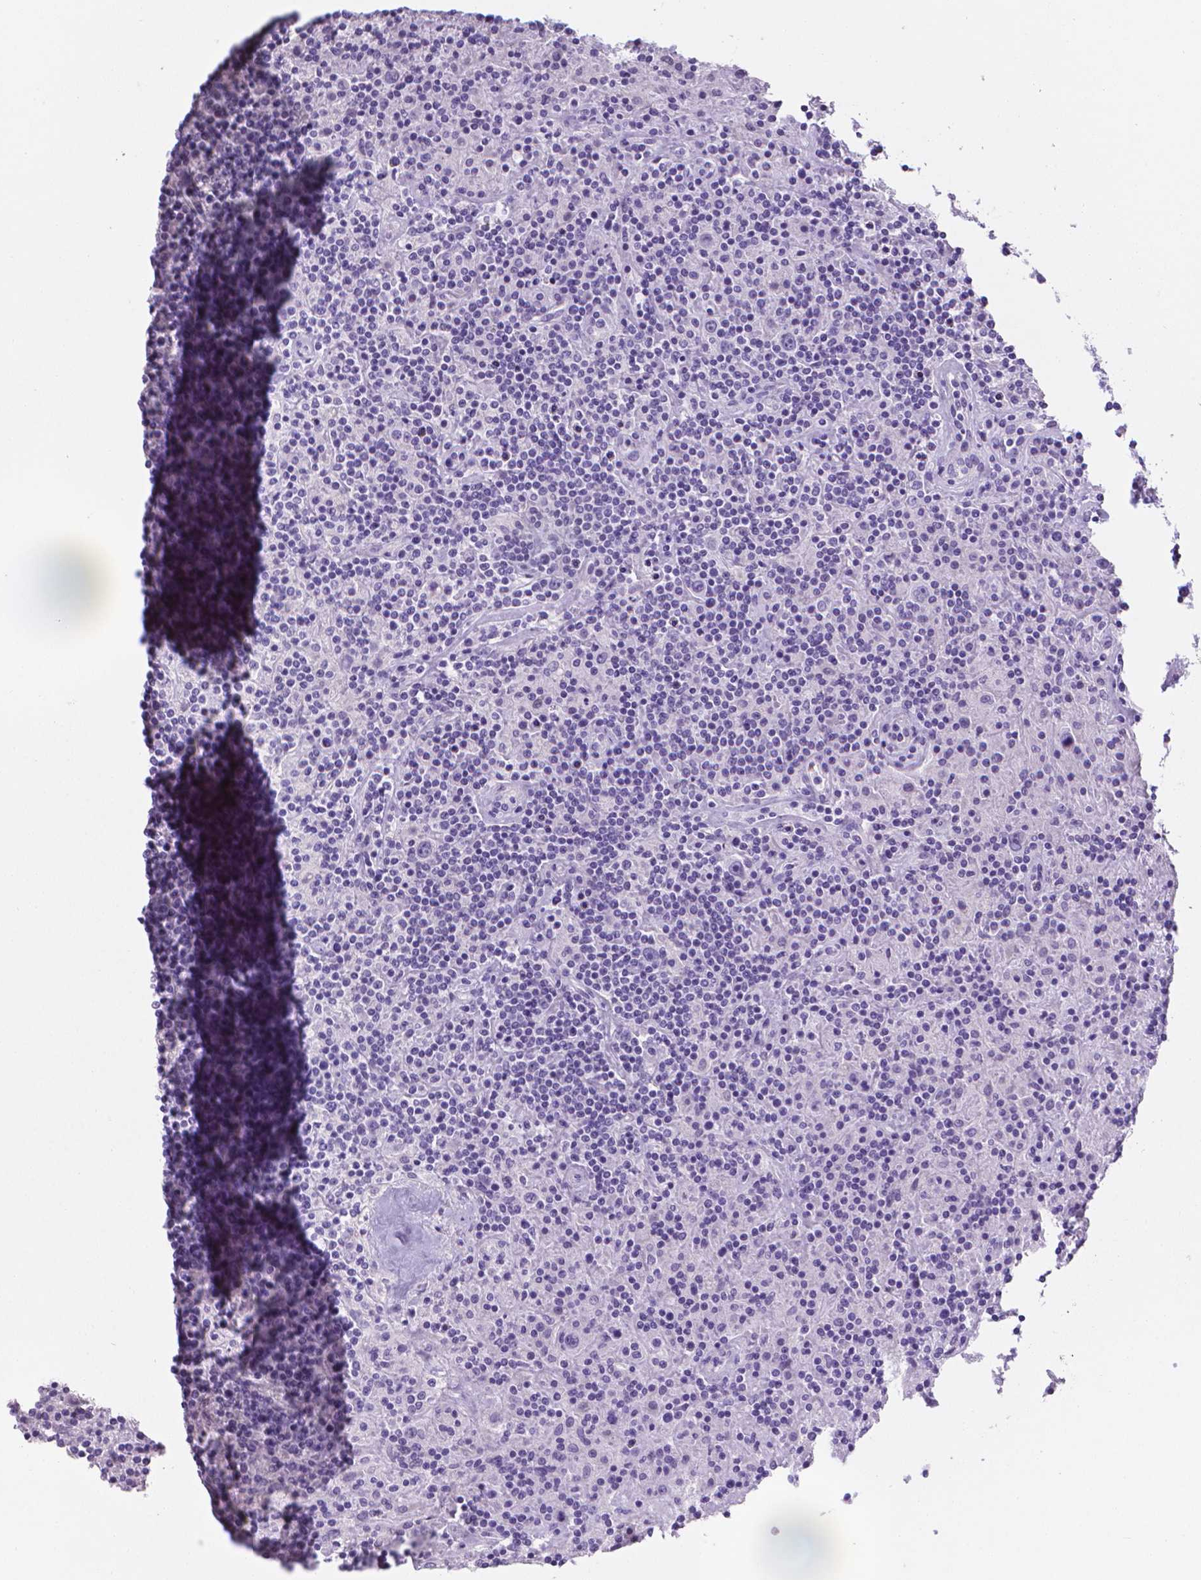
{"staining": {"intensity": "negative", "quantity": "none", "location": "none"}, "tissue": "lymphoma", "cell_type": "Tumor cells", "image_type": "cancer", "snomed": [{"axis": "morphology", "description": "Hodgkin's disease, NOS"}, {"axis": "topography", "description": "Lymph node"}], "caption": "Tumor cells are negative for brown protein staining in Hodgkin's disease. The staining was performed using DAB to visualize the protein expression in brown, while the nuclei were stained in blue with hematoxylin (Magnification: 20x).", "gene": "XPNPEP2", "patient": {"sex": "male", "age": 70}}